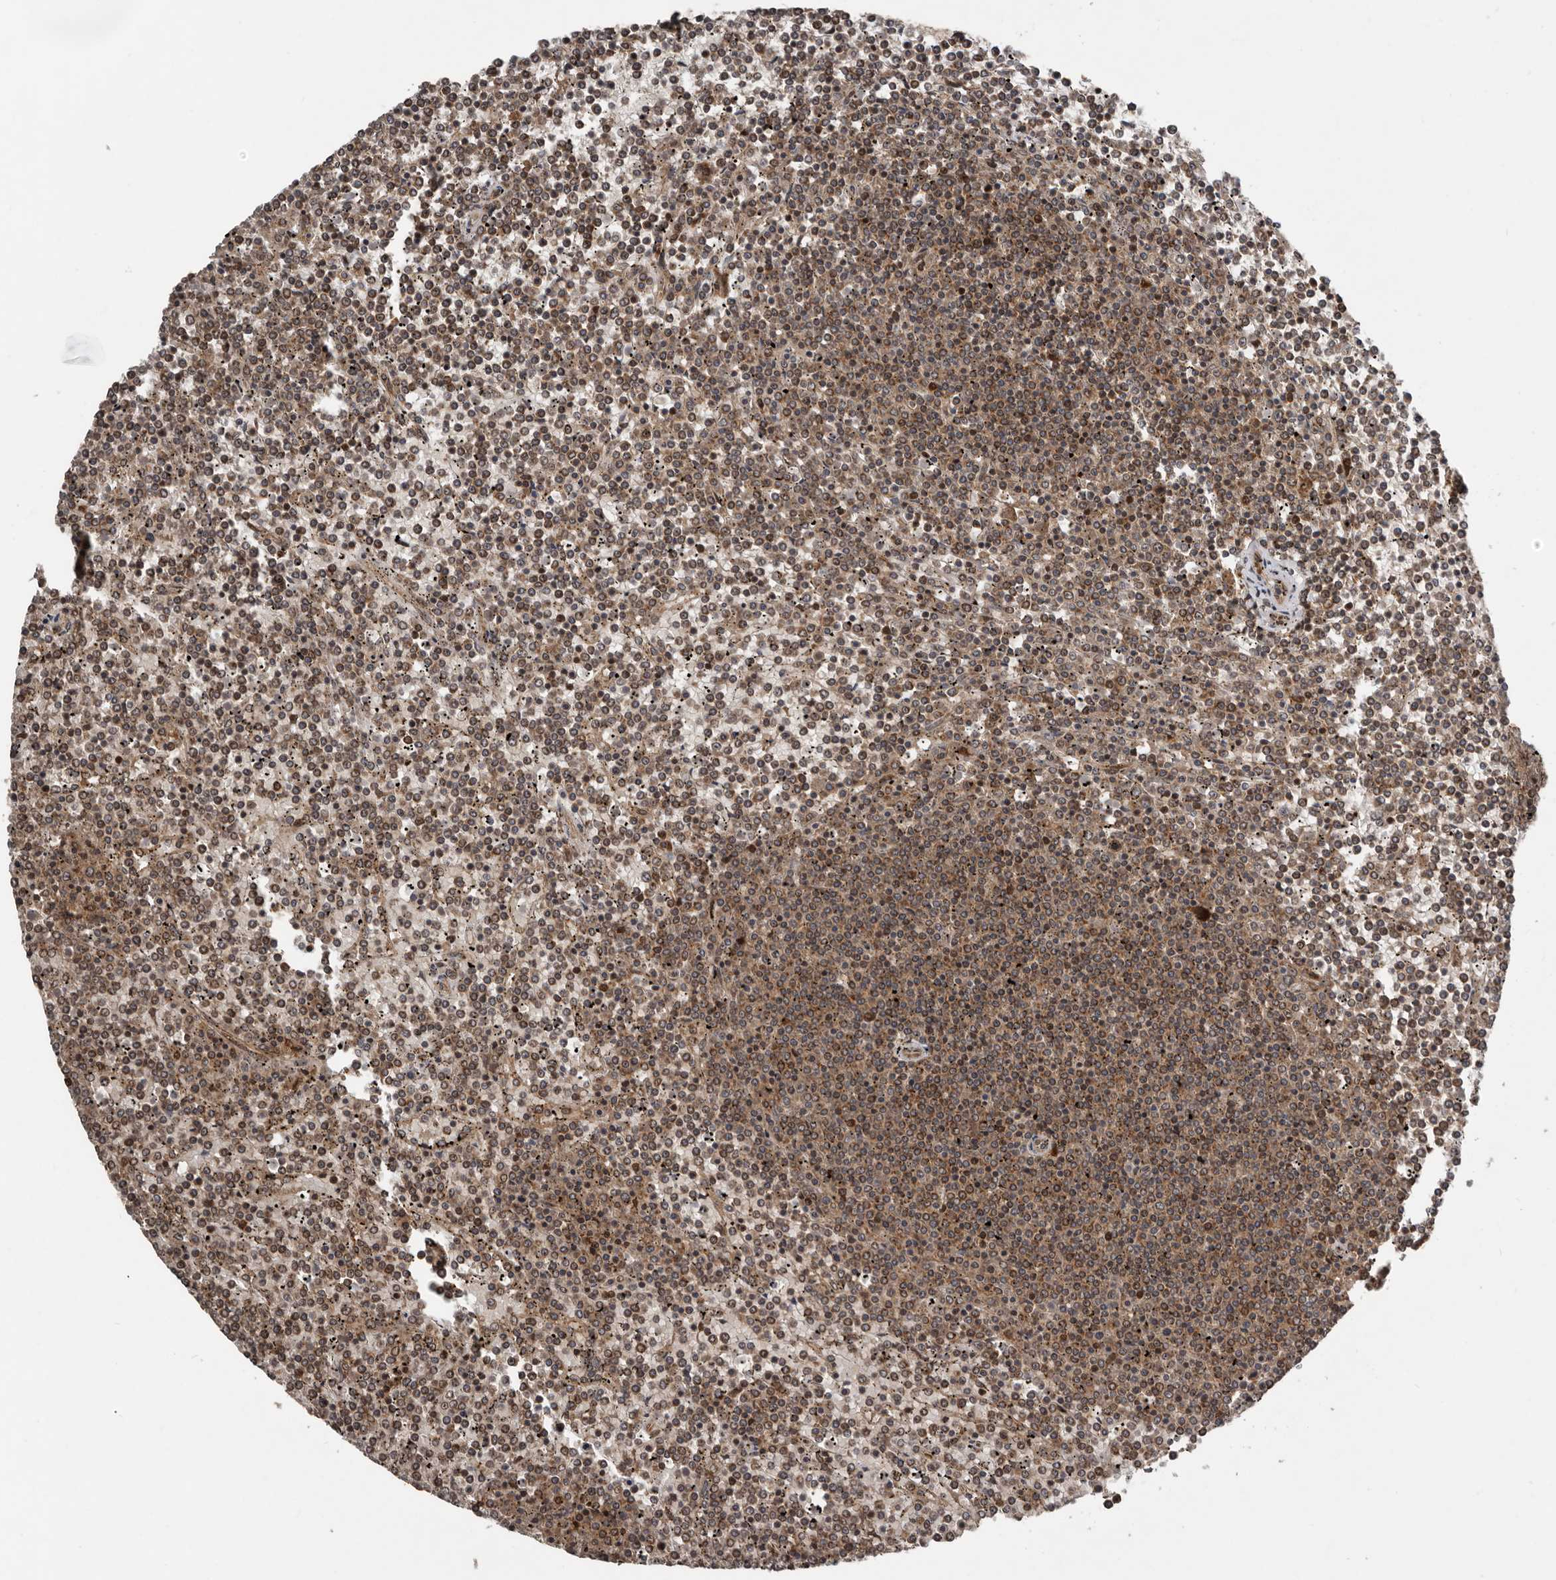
{"staining": {"intensity": "moderate", "quantity": ">75%", "location": "cytoplasmic/membranous"}, "tissue": "lymphoma", "cell_type": "Tumor cells", "image_type": "cancer", "snomed": [{"axis": "morphology", "description": "Malignant lymphoma, non-Hodgkin's type, Low grade"}, {"axis": "topography", "description": "Spleen"}], "caption": "Low-grade malignant lymphoma, non-Hodgkin's type was stained to show a protein in brown. There is medium levels of moderate cytoplasmic/membranous staining in about >75% of tumor cells. (brown staining indicates protein expression, while blue staining denotes nuclei).", "gene": "CCDC190", "patient": {"sex": "female", "age": 19}}